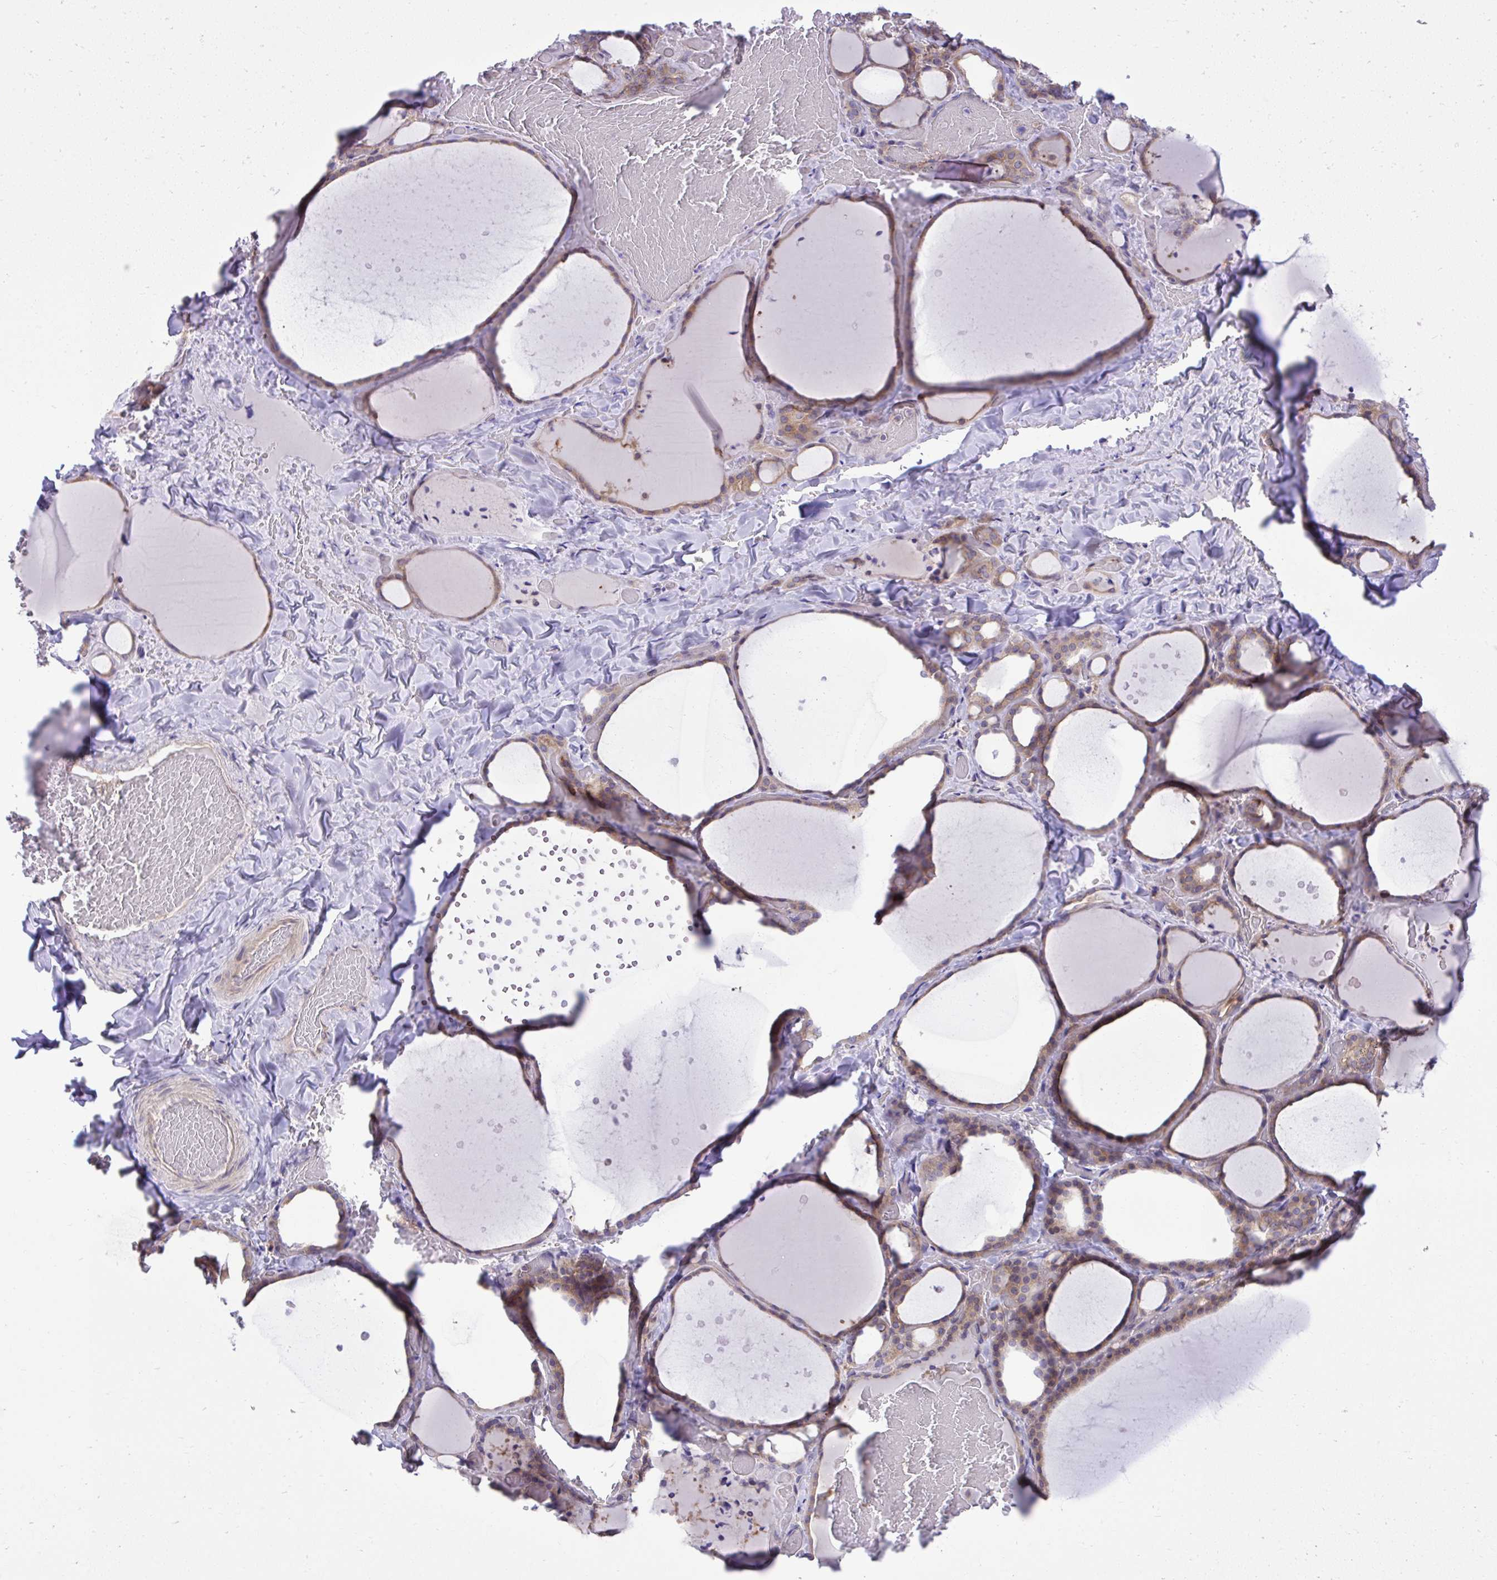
{"staining": {"intensity": "moderate", "quantity": "25%-75%", "location": "cytoplasmic/membranous"}, "tissue": "thyroid gland", "cell_type": "Glandular cells", "image_type": "normal", "snomed": [{"axis": "morphology", "description": "Normal tissue, NOS"}, {"axis": "topography", "description": "Thyroid gland"}], "caption": "The micrograph reveals immunohistochemical staining of normal thyroid gland. There is moderate cytoplasmic/membranous expression is seen in approximately 25%-75% of glandular cells. The protein of interest is stained brown, and the nuclei are stained in blue (DAB IHC with brightfield microscopy, high magnification).", "gene": "PPP5C", "patient": {"sex": "female", "age": 36}}